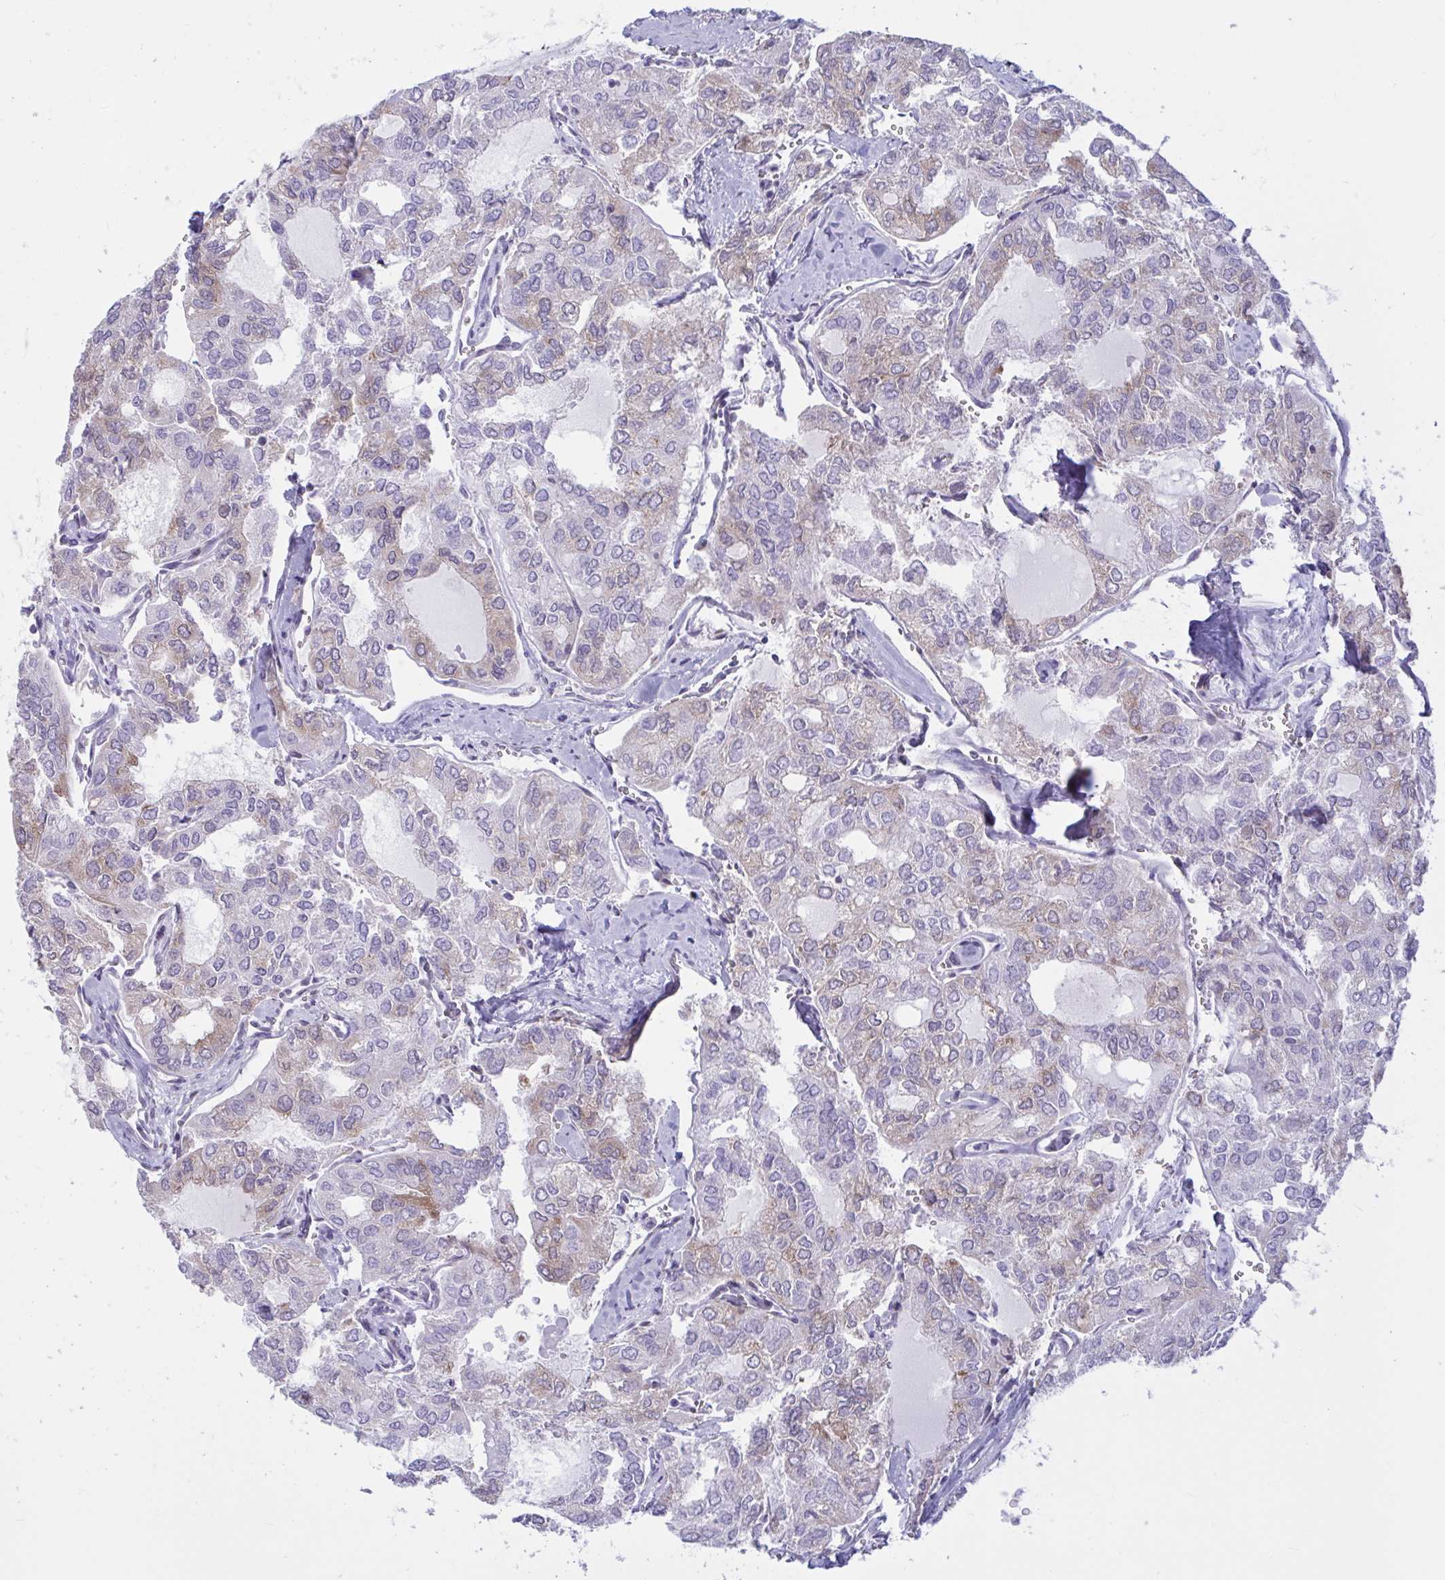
{"staining": {"intensity": "weak", "quantity": "25%-75%", "location": "cytoplasmic/membranous"}, "tissue": "thyroid cancer", "cell_type": "Tumor cells", "image_type": "cancer", "snomed": [{"axis": "morphology", "description": "Follicular adenoma carcinoma, NOS"}, {"axis": "topography", "description": "Thyroid gland"}], "caption": "Thyroid cancer (follicular adenoma carcinoma) stained for a protein reveals weak cytoplasmic/membranous positivity in tumor cells.", "gene": "CAMLG", "patient": {"sex": "male", "age": 75}}